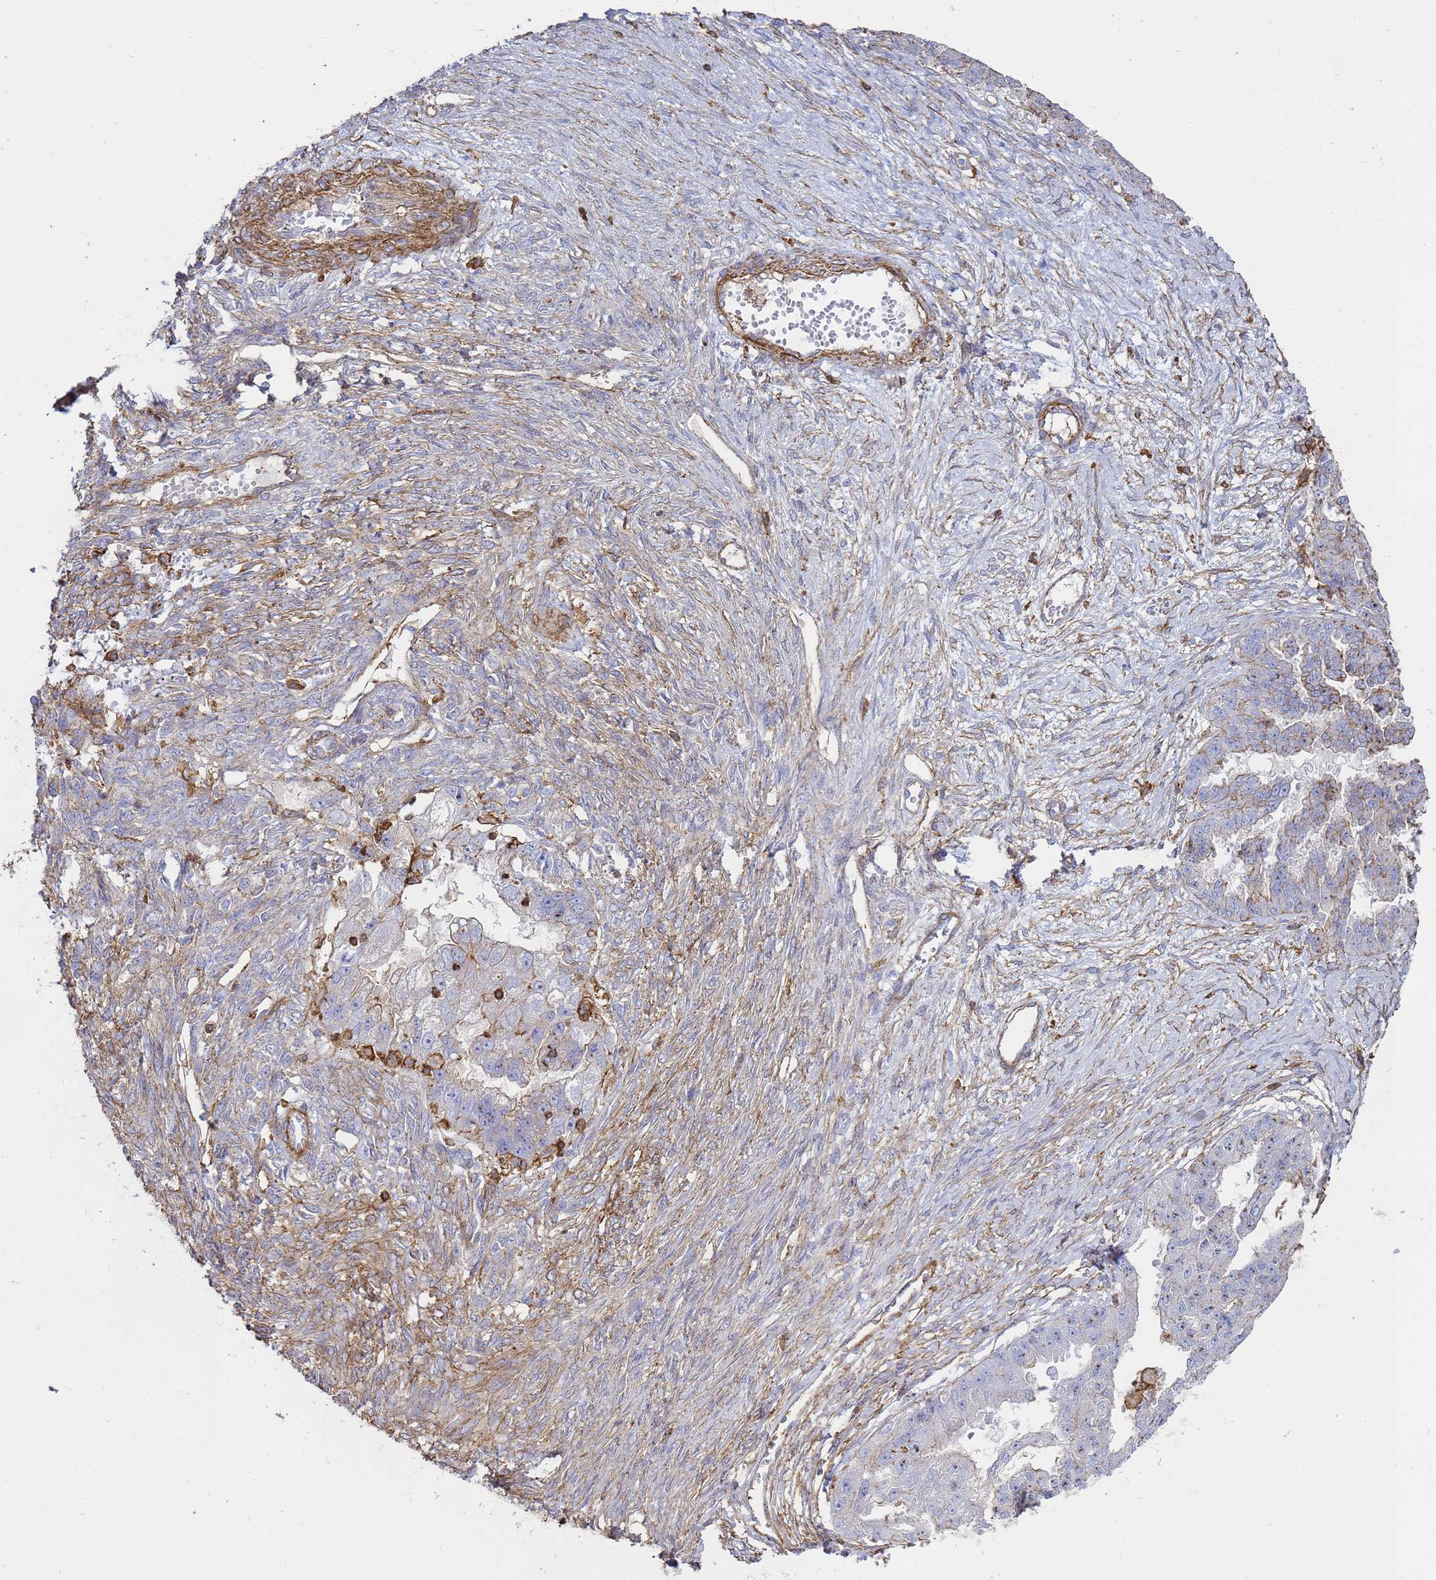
{"staining": {"intensity": "weak", "quantity": "<25%", "location": "cytoplasmic/membranous"}, "tissue": "ovarian cancer", "cell_type": "Tumor cells", "image_type": "cancer", "snomed": [{"axis": "morphology", "description": "Cystadenocarcinoma, serous, NOS"}, {"axis": "topography", "description": "Ovary"}], "caption": "This photomicrograph is of ovarian cancer stained with IHC to label a protein in brown with the nuclei are counter-stained blue. There is no staining in tumor cells.", "gene": "ACTB", "patient": {"sex": "female", "age": 58}}